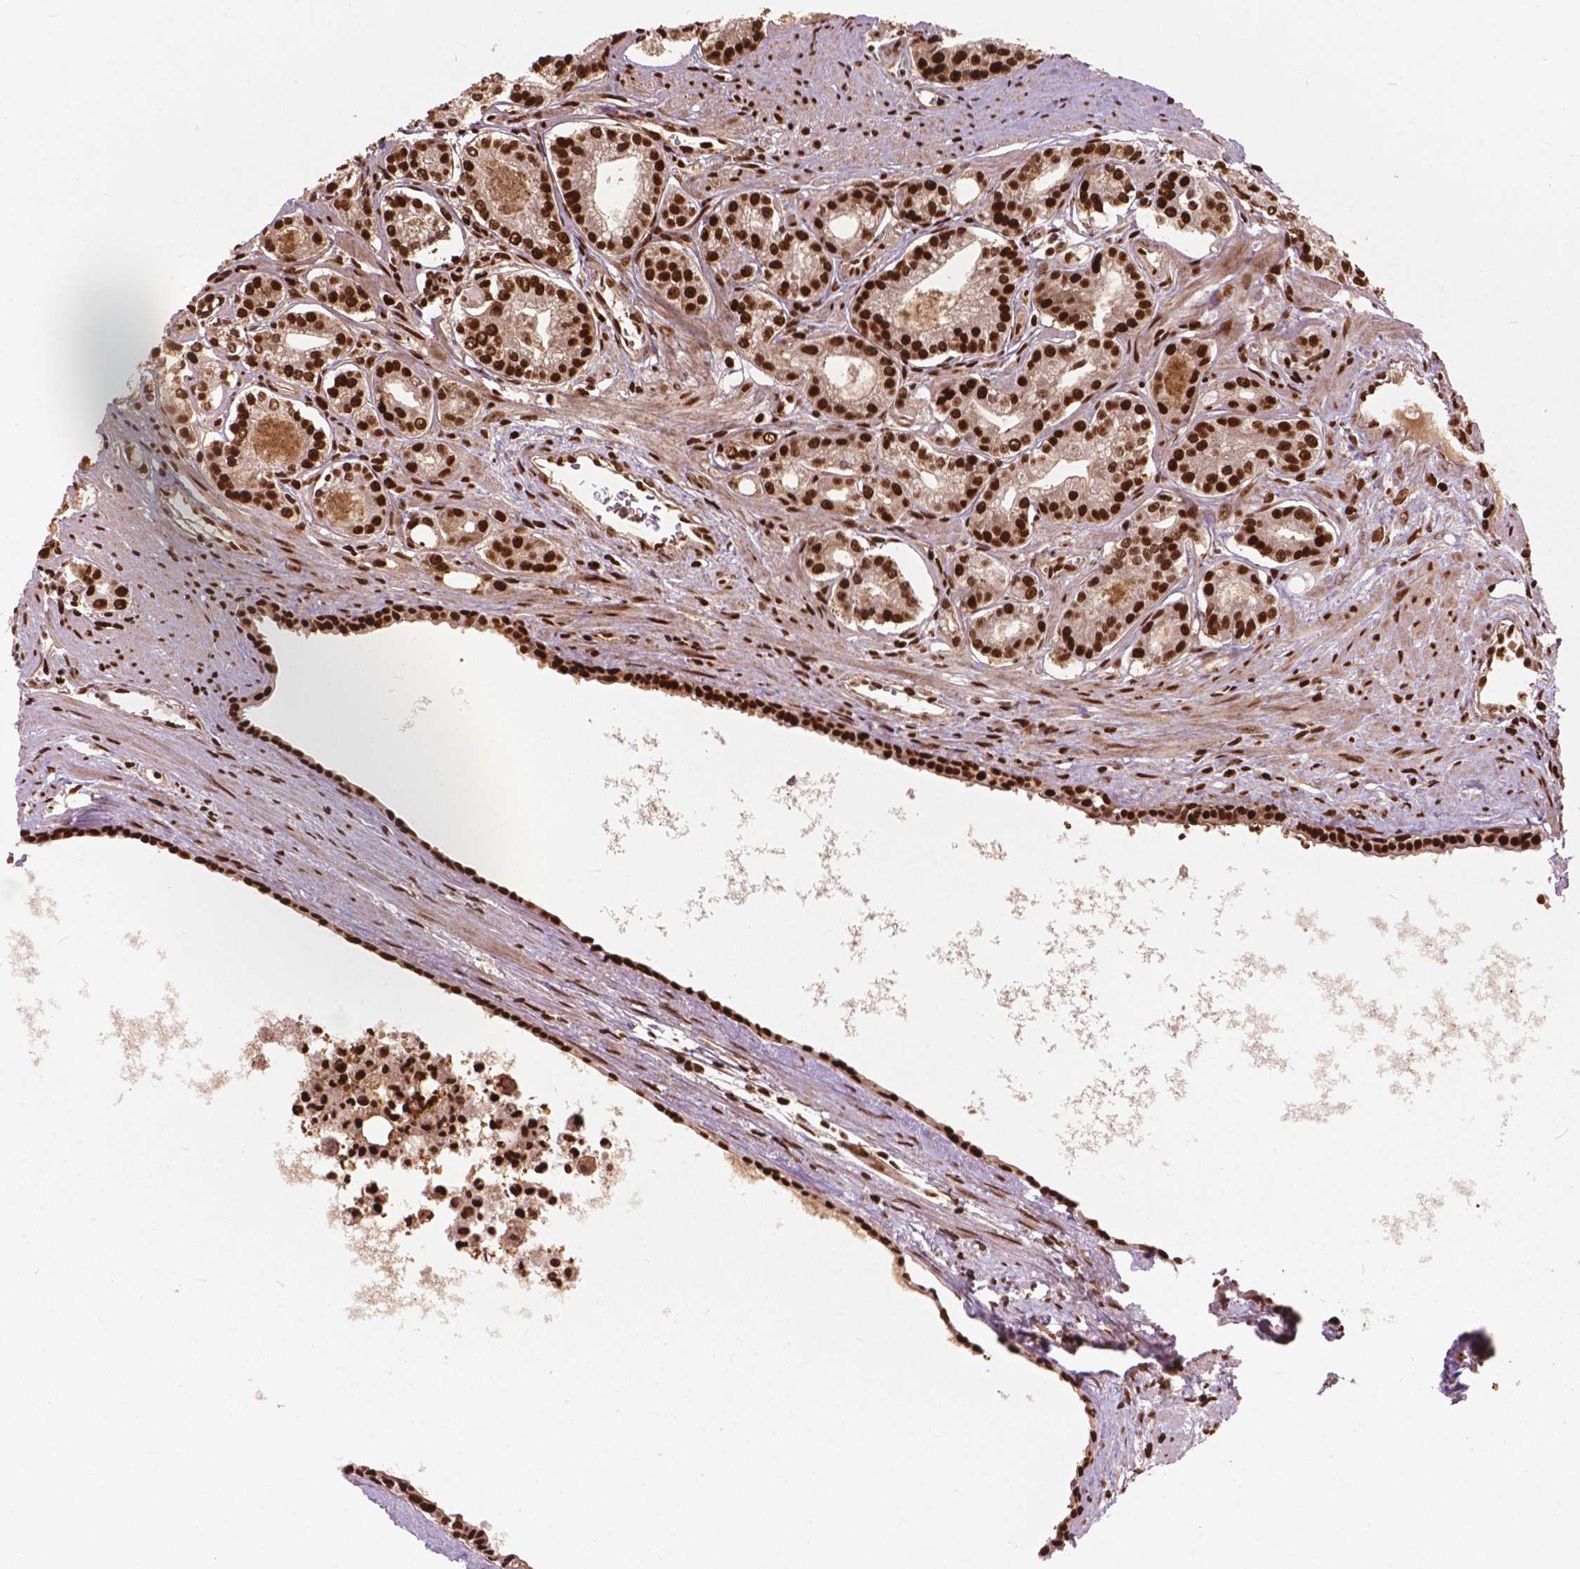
{"staining": {"intensity": "strong", "quantity": ">75%", "location": "nuclear"}, "tissue": "prostate cancer", "cell_type": "Tumor cells", "image_type": "cancer", "snomed": [{"axis": "morphology", "description": "Adenocarcinoma, NOS"}, {"axis": "topography", "description": "Prostate"}], "caption": "Human adenocarcinoma (prostate) stained with a protein marker displays strong staining in tumor cells.", "gene": "ANP32B", "patient": {"sex": "male", "age": 71}}